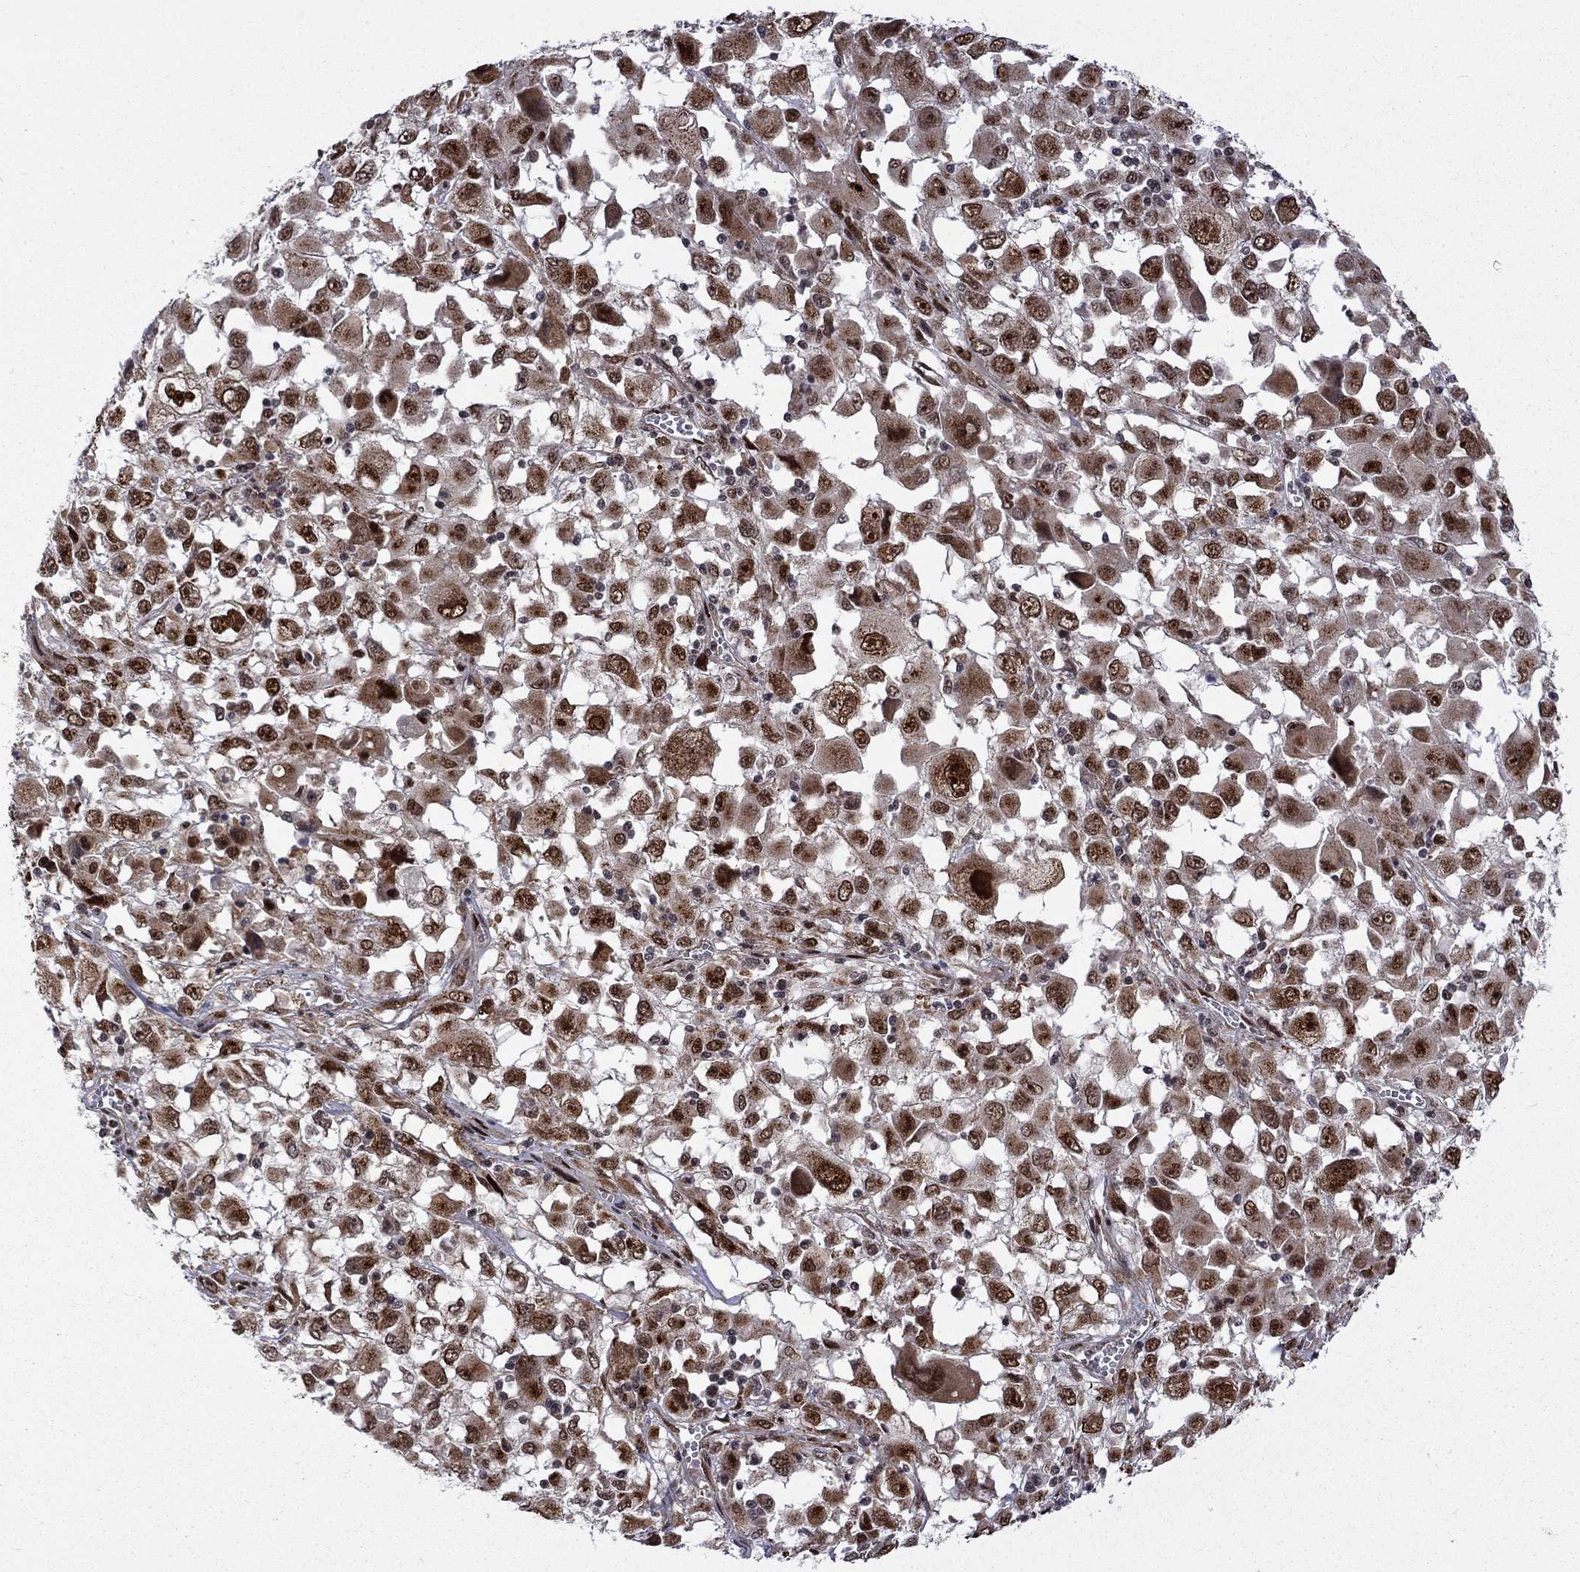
{"staining": {"intensity": "strong", "quantity": ">75%", "location": "nuclear"}, "tissue": "melanoma", "cell_type": "Tumor cells", "image_type": "cancer", "snomed": [{"axis": "morphology", "description": "Malignant melanoma, Metastatic site"}, {"axis": "topography", "description": "Soft tissue"}], "caption": "Approximately >75% of tumor cells in malignant melanoma (metastatic site) reveal strong nuclear protein staining as visualized by brown immunohistochemical staining.", "gene": "KPNA3", "patient": {"sex": "male", "age": 50}}